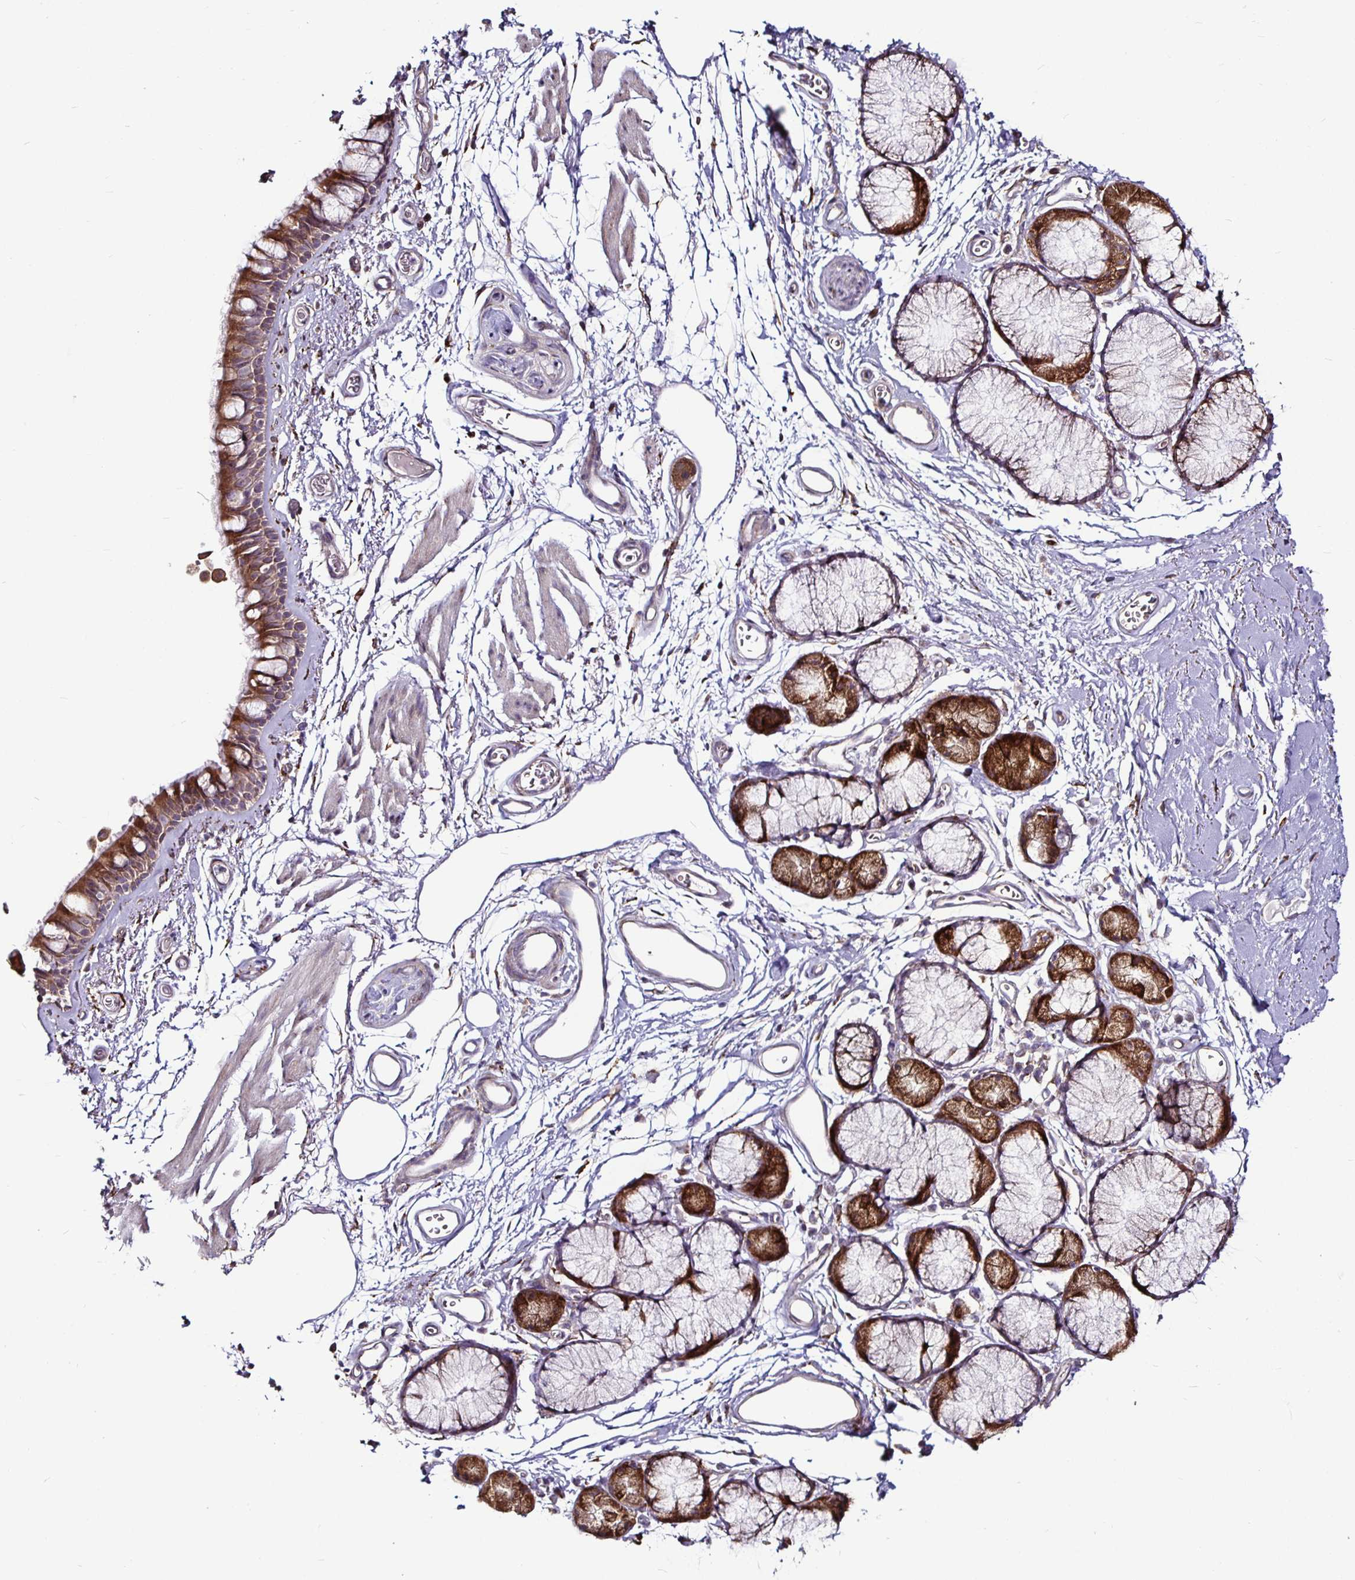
{"staining": {"intensity": "strong", "quantity": ">75%", "location": "cytoplasmic/membranous"}, "tissue": "bronchus", "cell_type": "Respiratory epithelial cells", "image_type": "normal", "snomed": [{"axis": "morphology", "description": "Normal tissue, NOS"}, {"axis": "topography", "description": "Cartilage tissue"}, {"axis": "topography", "description": "Bronchus"}], "caption": "Immunohistochemistry (IHC) (DAB) staining of normal human bronchus demonstrates strong cytoplasmic/membranous protein positivity in about >75% of respiratory epithelial cells. The protein of interest is shown in brown color, while the nuclei are stained blue.", "gene": "P4HA2", "patient": {"sex": "female", "age": 79}}